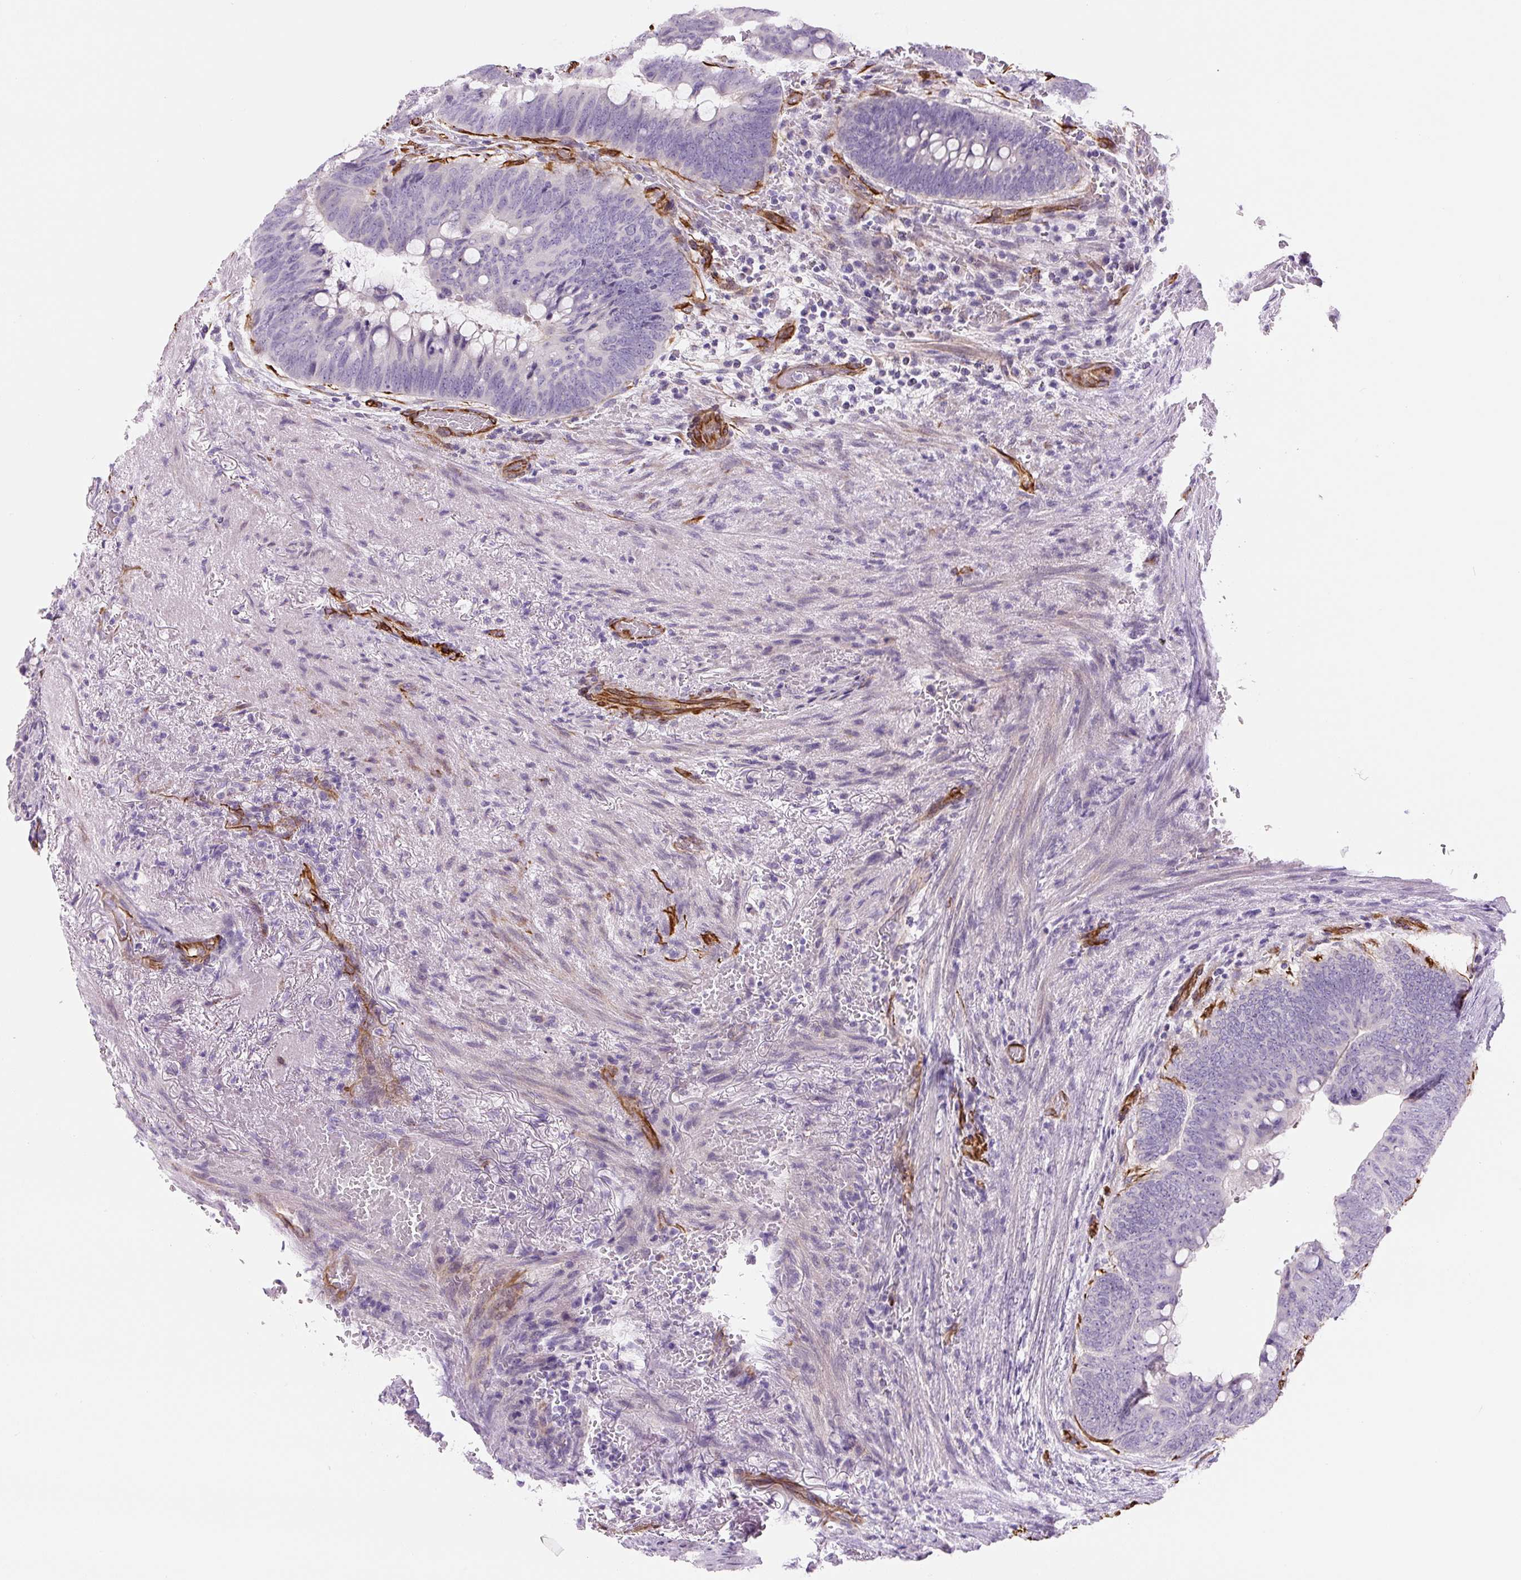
{"staining": {"intensity": "negative", "quantity": "none", "location": "none"}, "tissue": "colorectal cancer", "cell_type": "Tumor cells", "image_type": "cancer", "snomed": [{"axis": "morphology", "description": "Normal tissue, NOS"}, {"axis": "morphology", "description": "Adenocarcinoma, NOS"}, {"axis": "topography", "description": "Rectum"}, {"axis": "topography", "description": "Peripheral nerve tissue"}], "caption": "Immunohistochemical staining of human adenocarcinoma (colorectal) demonstrates no significant staining in tumor cells.", "gene": "NES", "patient": {"sex": "male", "age": 92}}